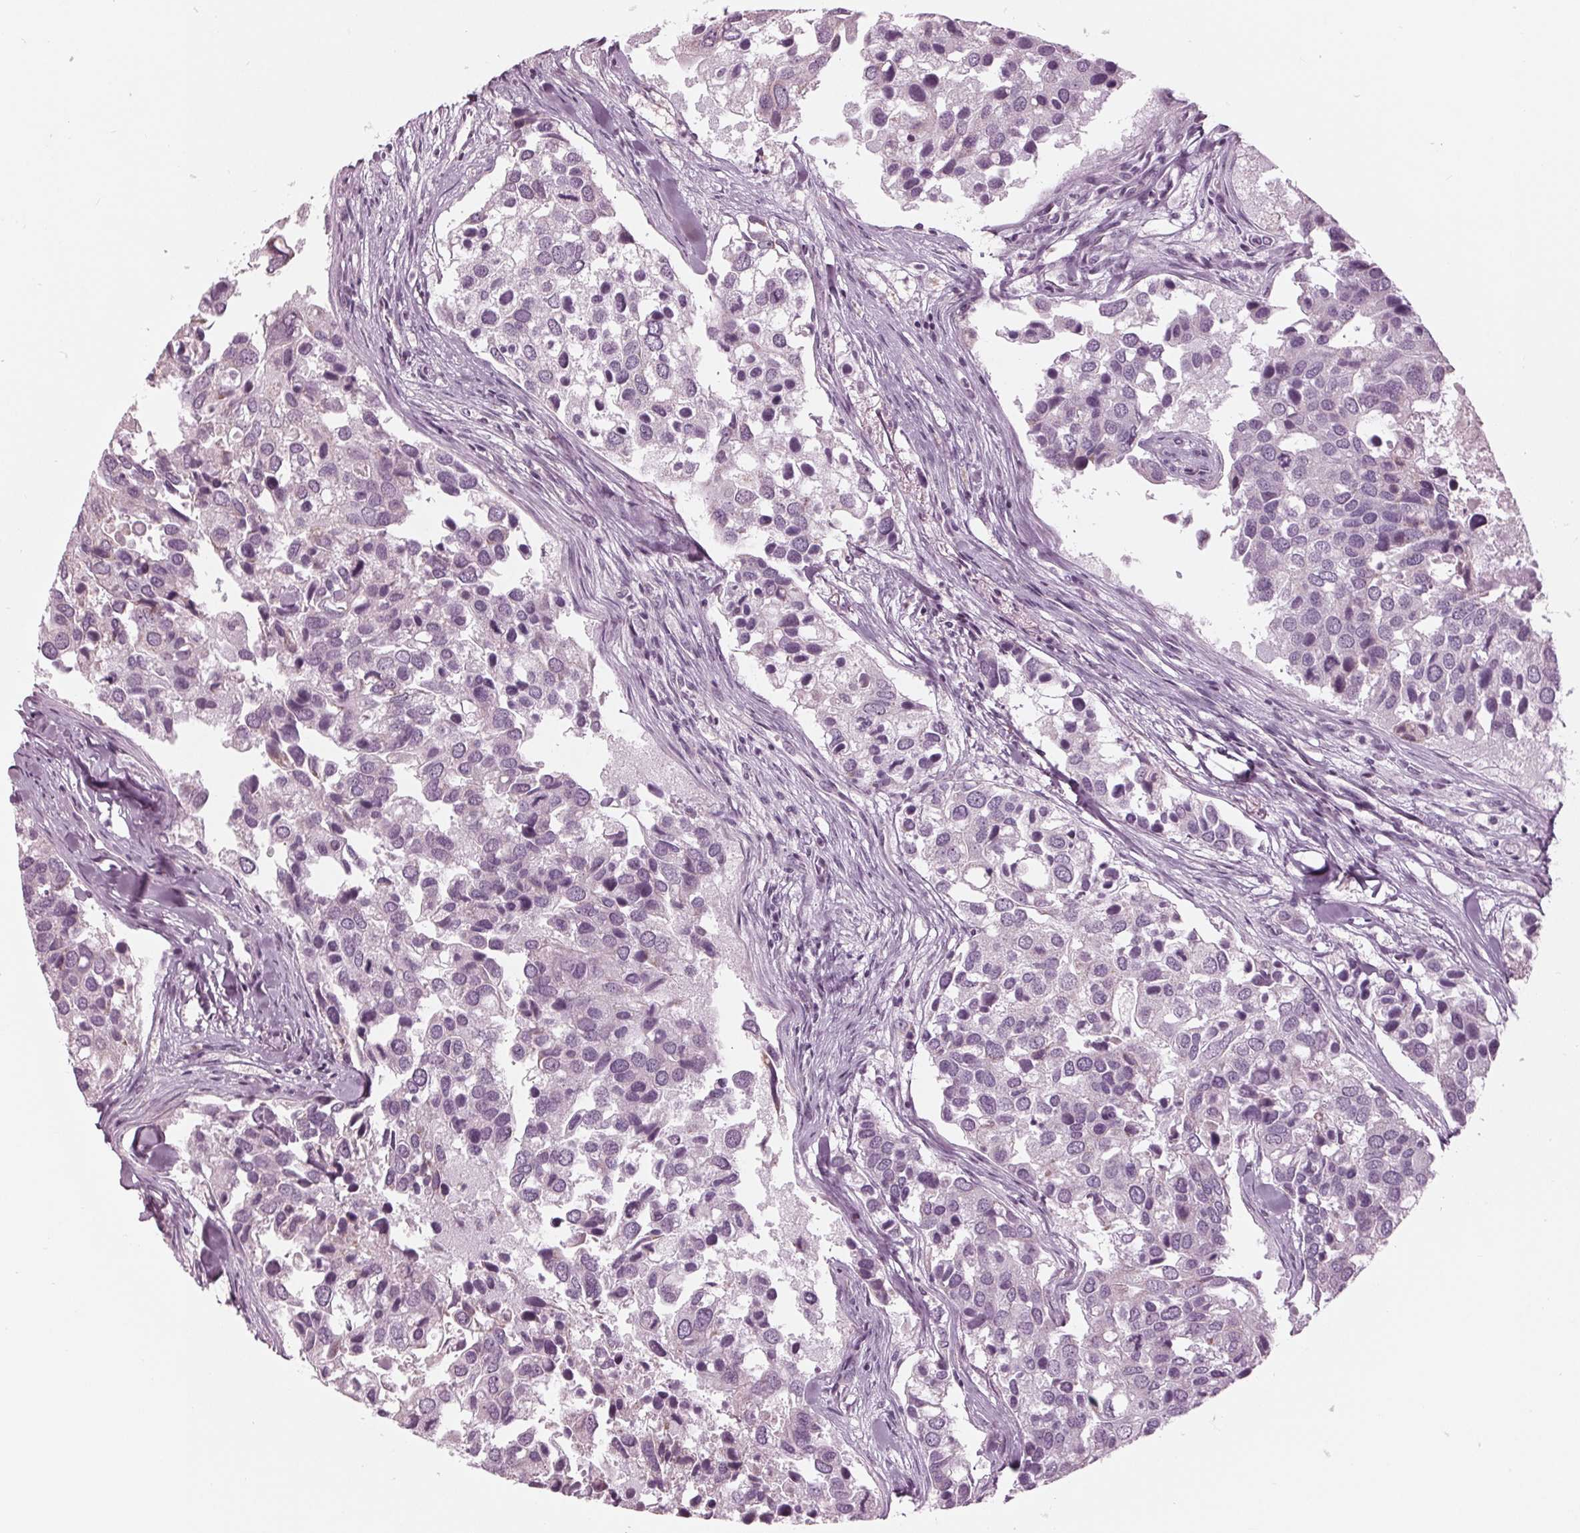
{"staining": {"intensity": "negative", "quantity": "none", "location": "none"}, "tissue": "breast cancer", "cell_type": "Tumor cells", "image_type": "cancer", "snomed": [{"axis": "morphology", "description": "Duct carcinoma"}, {"axis": "topography", "description": "Breast"}], "caption": "Micrograph shows no protein staining in tumor cells of breast intraductal carcinoma tissue.", "gene": "CLN6", "patient": {"sex": "female", "age": 83}}